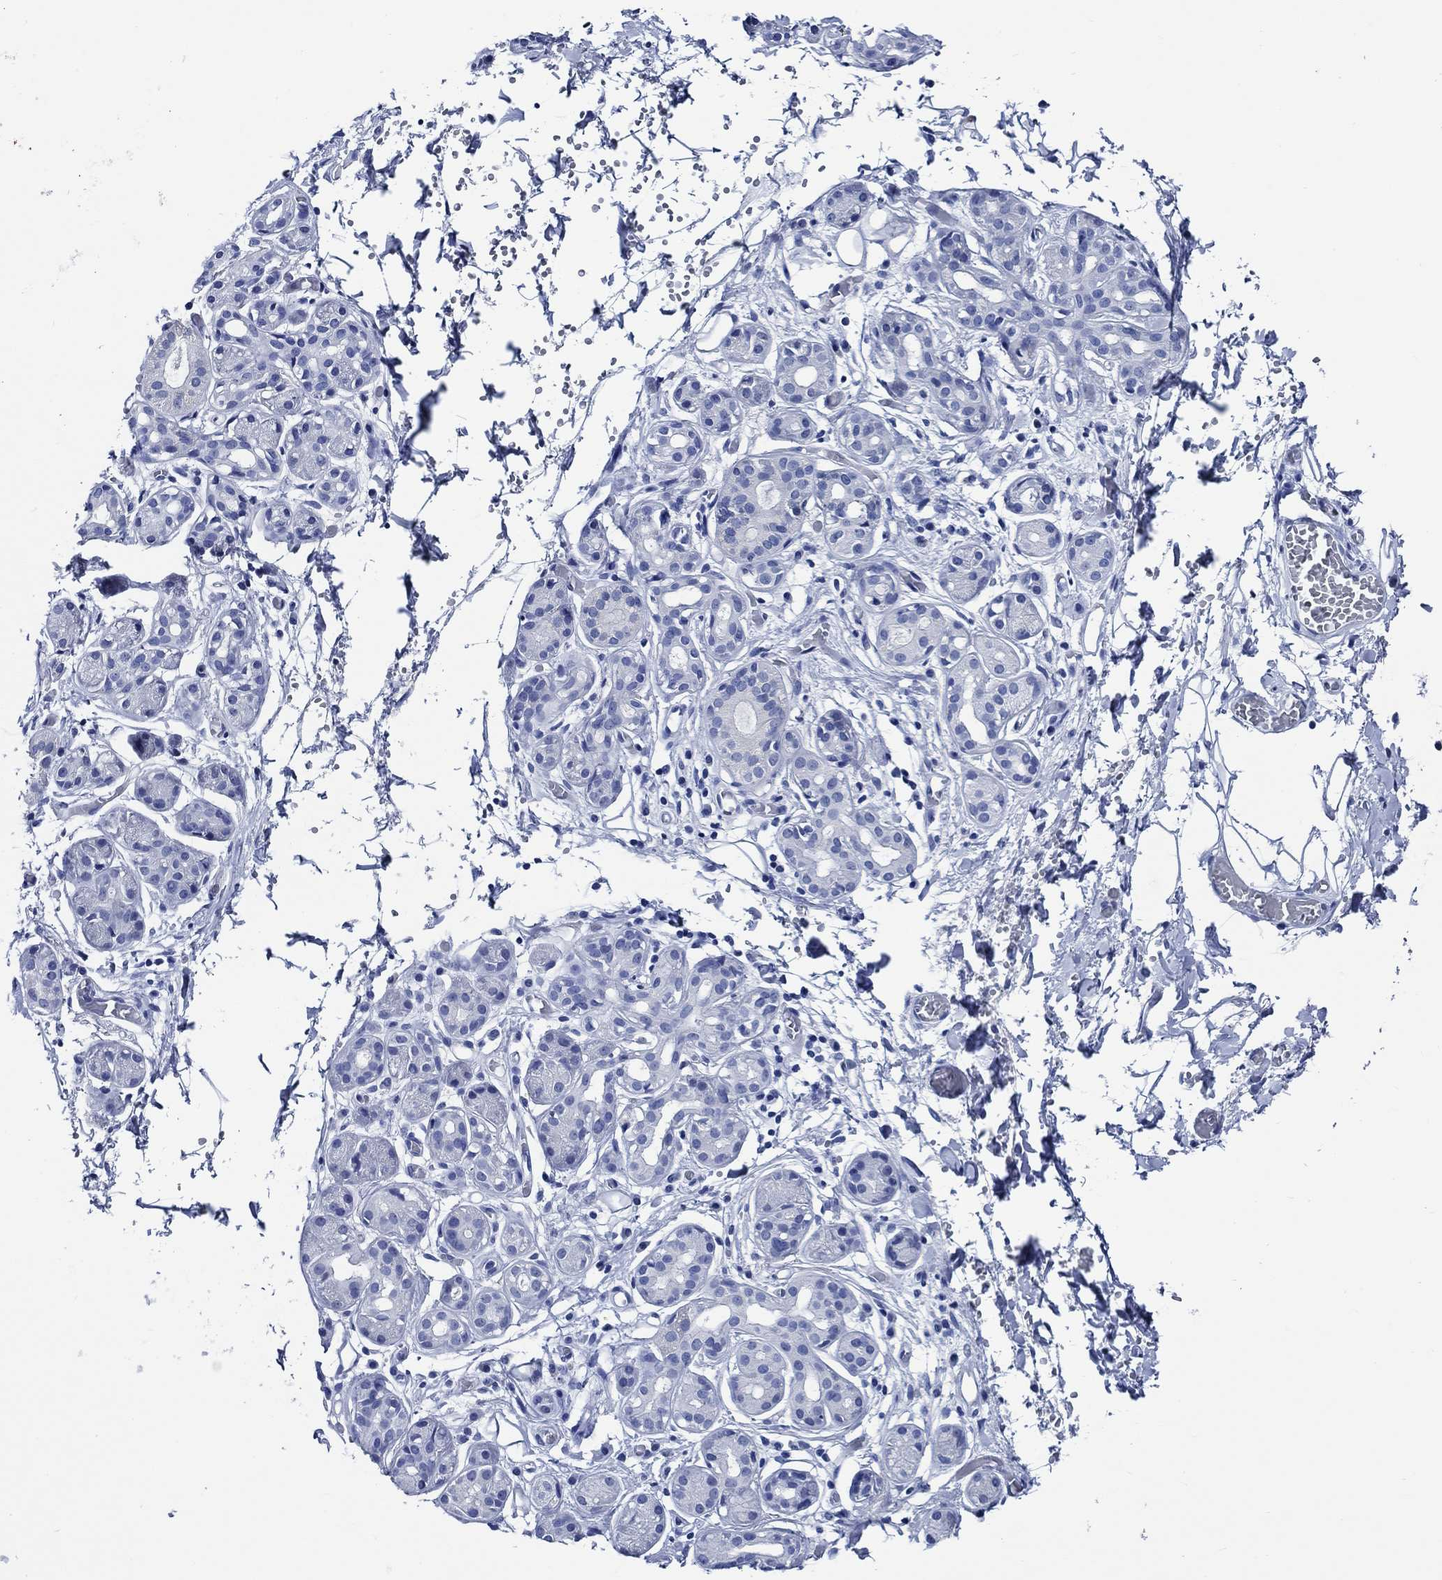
{"staining": {"intensity": "negative", "quantity": "none", "location": "none"}, "tissue": "salivary gland", "cell_type": "Glandular cells", "image_type": "normal", "snomed": [{"axis": "morphology", "description": "Normal tissue, NOS"}, {"axis": "topography", "description": "Salivary gland"}, {"axis": "topography", "description": "Peripheral nerve tissue"}], "caption": "The micrograph reveals no staining of glandular cells in unremarkable salivary gland. (Stains: DAB (3,3'-diaminobenzidine) immunohistochemistry with hematoxylin counter stain, Microscopy: brightfield microscopy at high magnification).", "gene": "WDR62", "patient": {"sex": "male", "age": 71}}